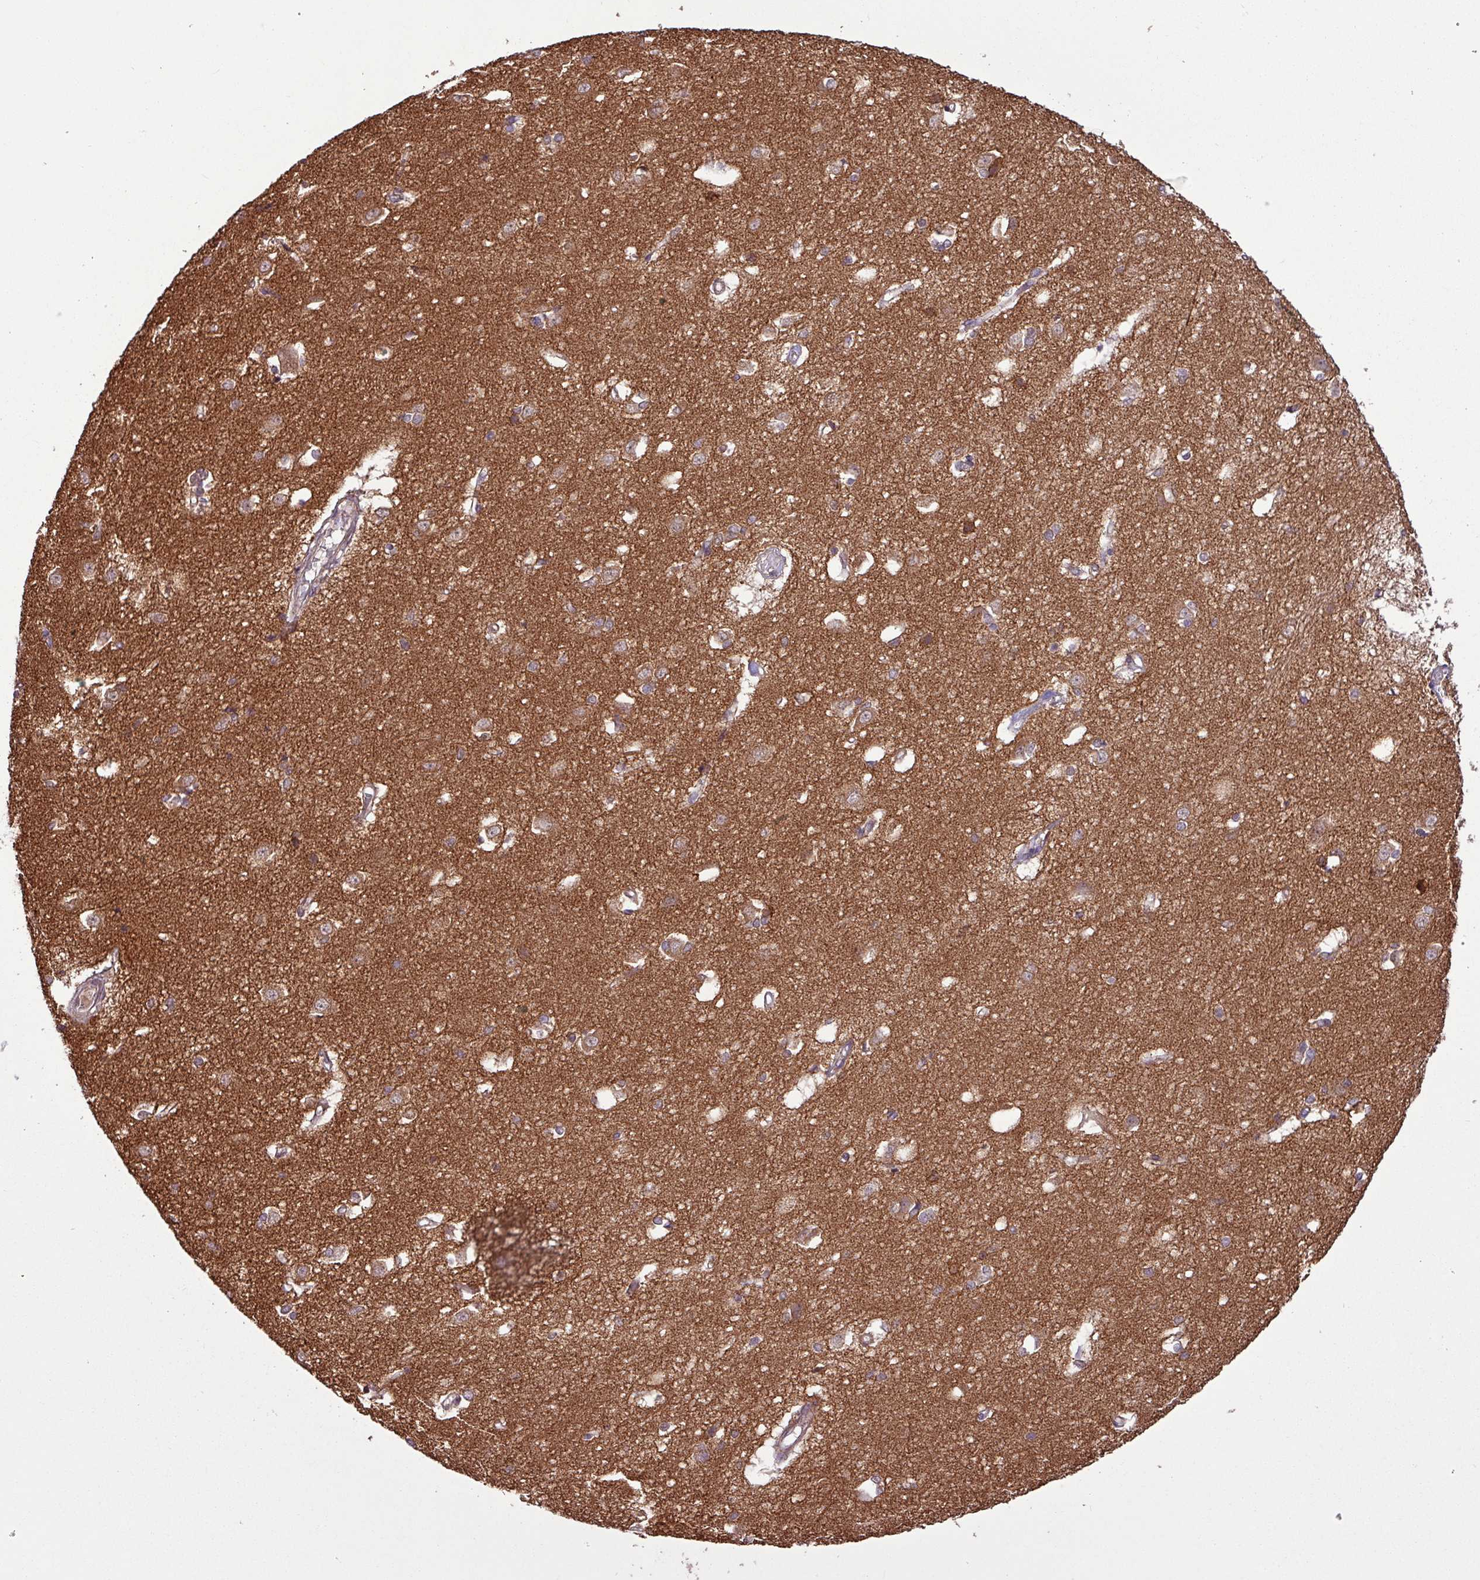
{"staining": {"intensity": "weak", "quantity": "25%-75%", "location": "cytoplasmic/membranous"}, "tissue": "caudate", "cell_type": "Glial cells", "image_type": "normal", "snomed": [{"axis": "morphology", "description": "Normal tissue, NOS"}, {"axis": "topography", "description": "Lateral ventricle wall"}], "caption": "This image demonstrates normal caudate stained with immunohistochemistry (IHC) to label a protein in brown. The cytoplasmic/membranous of glial cells show weak positivity for the protein. Nuclei are counter-stained blue.", "gene": "MCTP2", "patient": {"sex": "male", "age": 37}}